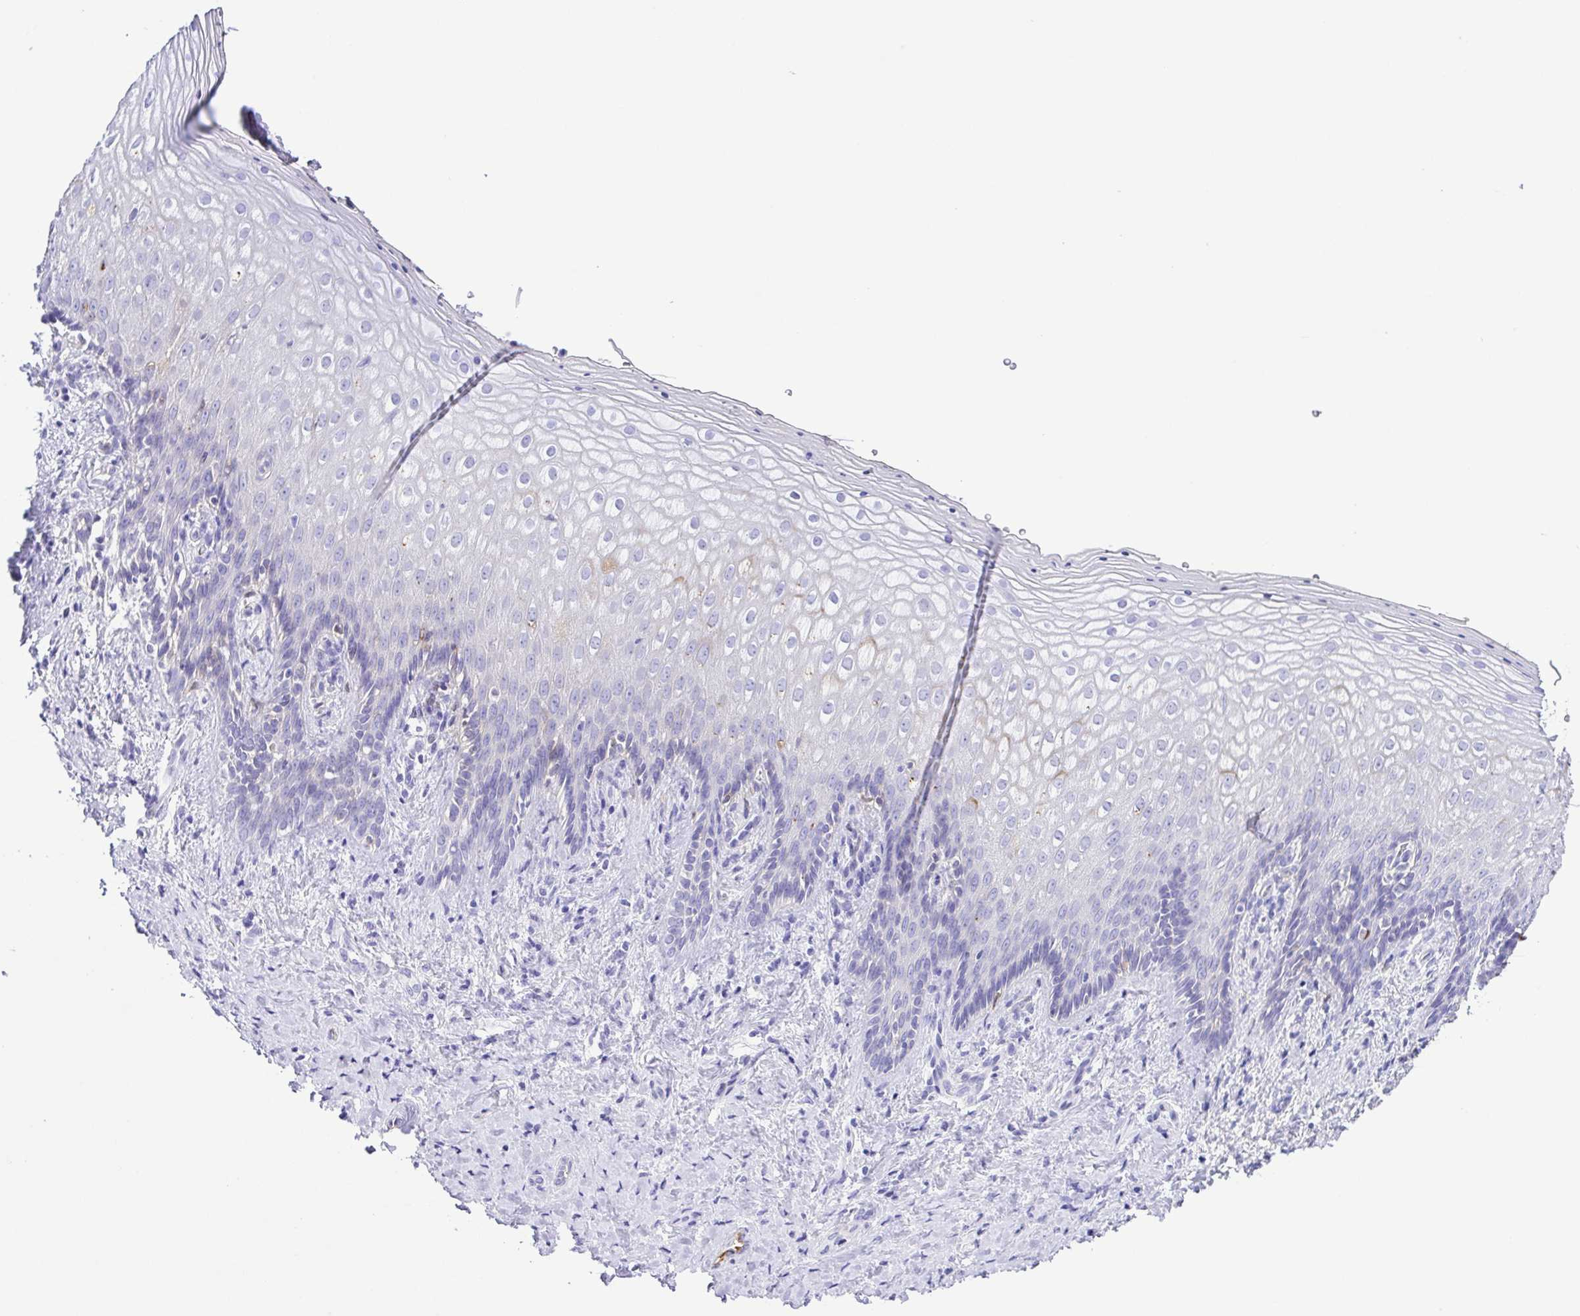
{"staining": {"intensity": "negative", "quantity": "none", "location": "none"}, "tissue": "vagina", "cell_type": "Squamous epithelial cells", "image_type": "normal", "snomed": [{"axis": "morphology", "description": "Normal tissue, NOS"}, {"axis": "topography", "description": "Vagina"}], "caption": "This is a histopathology image of IHC staining of benign vagina, which shows no positivity in squamous epithelial cells.", "gene": "IGFL1", "patient": {"sex": "female", "age": 42}}